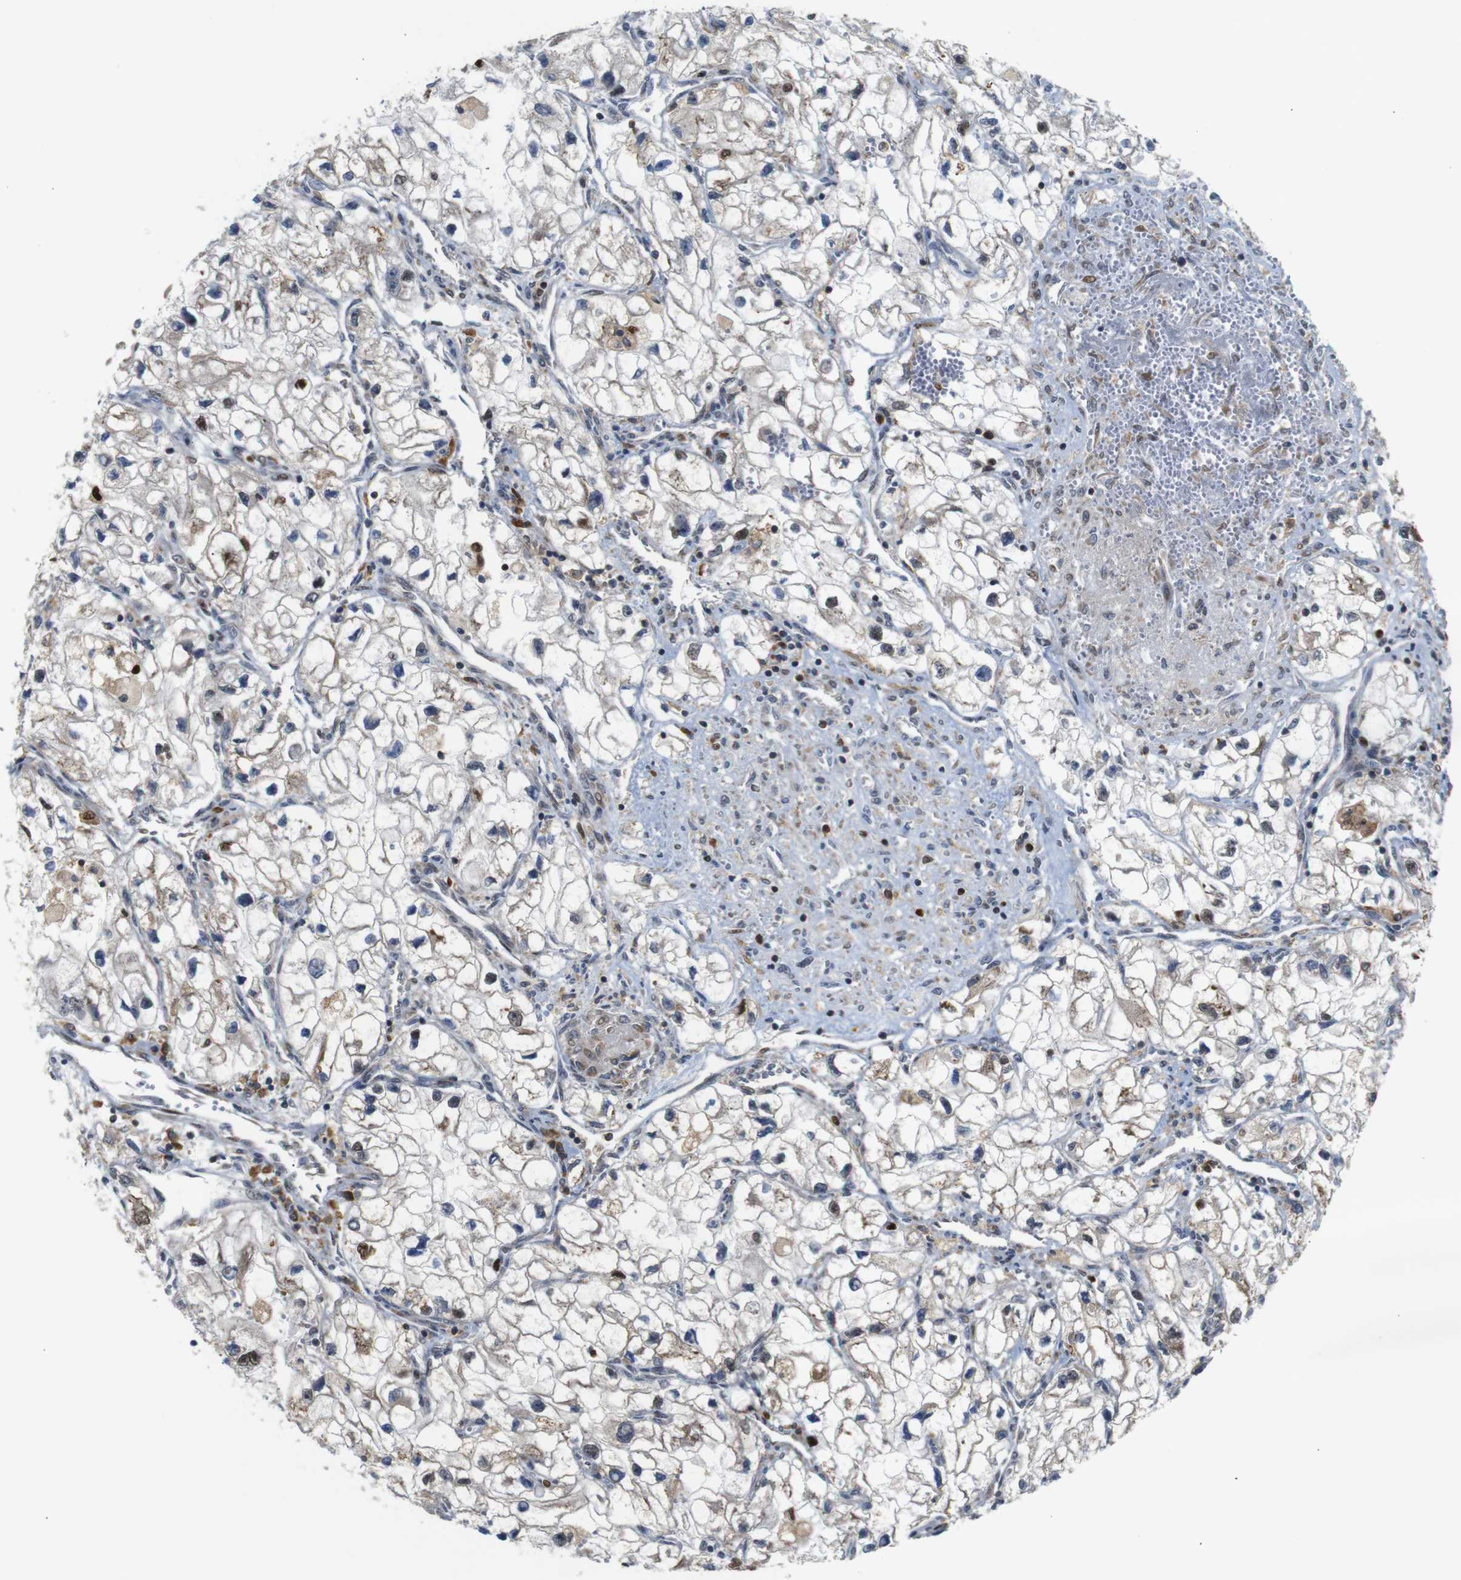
{"staining": {"intensity": "weak", "quantity": "<25%", "location": "cytoplasmic/membranous"}, "tissue": "renal cancer", "cell_type": "Tumor cells", "image_type": "cancer", "snomed": [{"axis": "morphology", "description": "Adenocarcinoma, NOS"}, {"axis": "topography", "description": "Kidney"}], "caption": "DAB (3,3'-diaminobenzidine) immunohistochemical staining of human adenocarcinoma (renal) displays no significant positivity in tumor cells.", "gene": "PTPN1", "patient": {"sex": "female", "age": 70}}